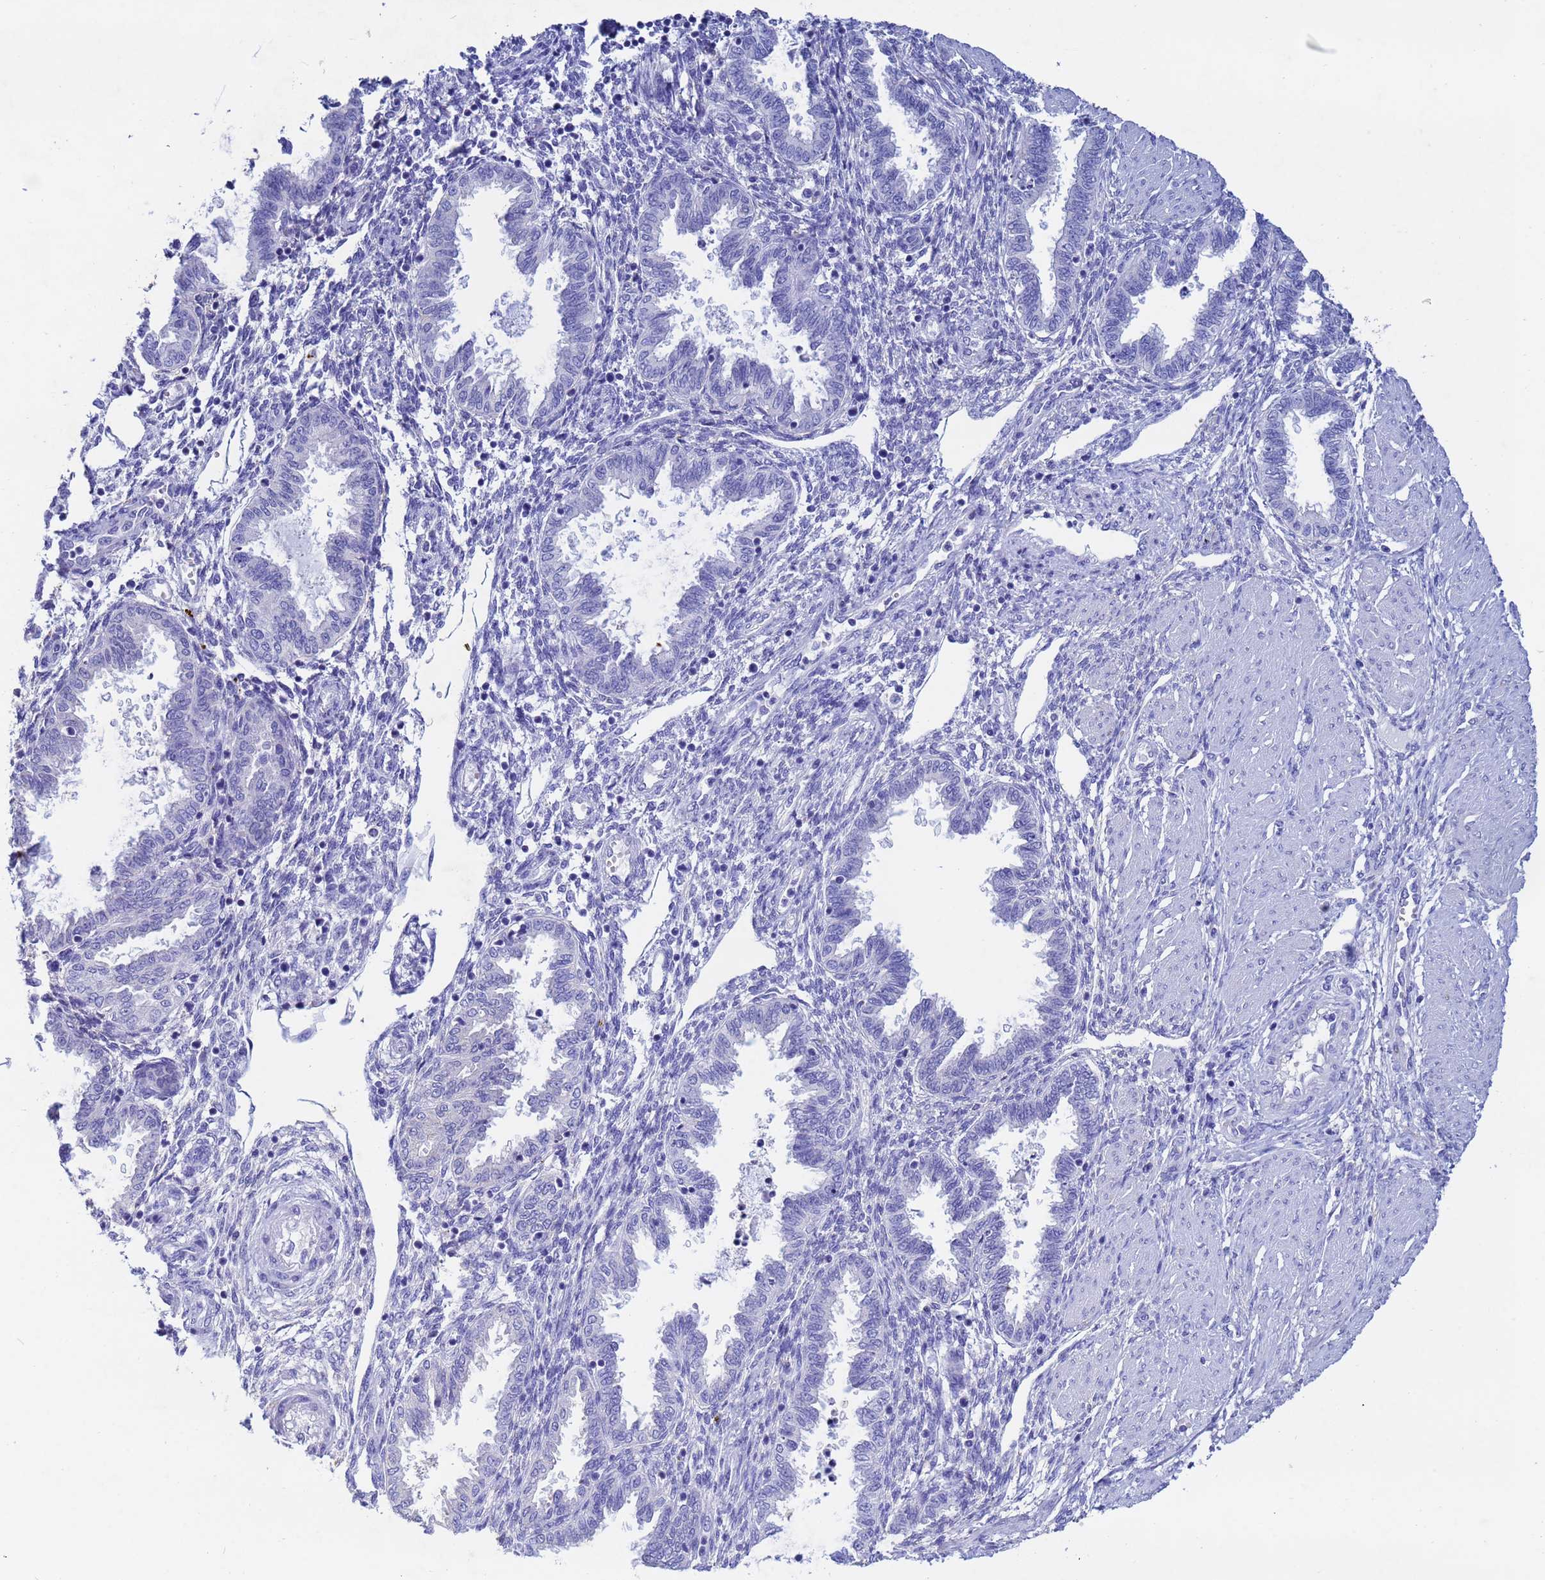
{"staining": {"intensity": "negative", "quantity": "none", "location": "none"}, "tissue": "endometrium", "cell_type": "Cells in endometrial stroma", "image_type": "normal", "snomed": [{"axis": "morphology", "description": "Normal tissue, NOS"}, {"axis": "topography", "description": "Endometrium"}], "caption": "Micrograph shows no protein positivity in cells in endometrial stroma of normal endometrium.", "gene": "CSTB", "patient": {"sex": "female", "age": 33}}